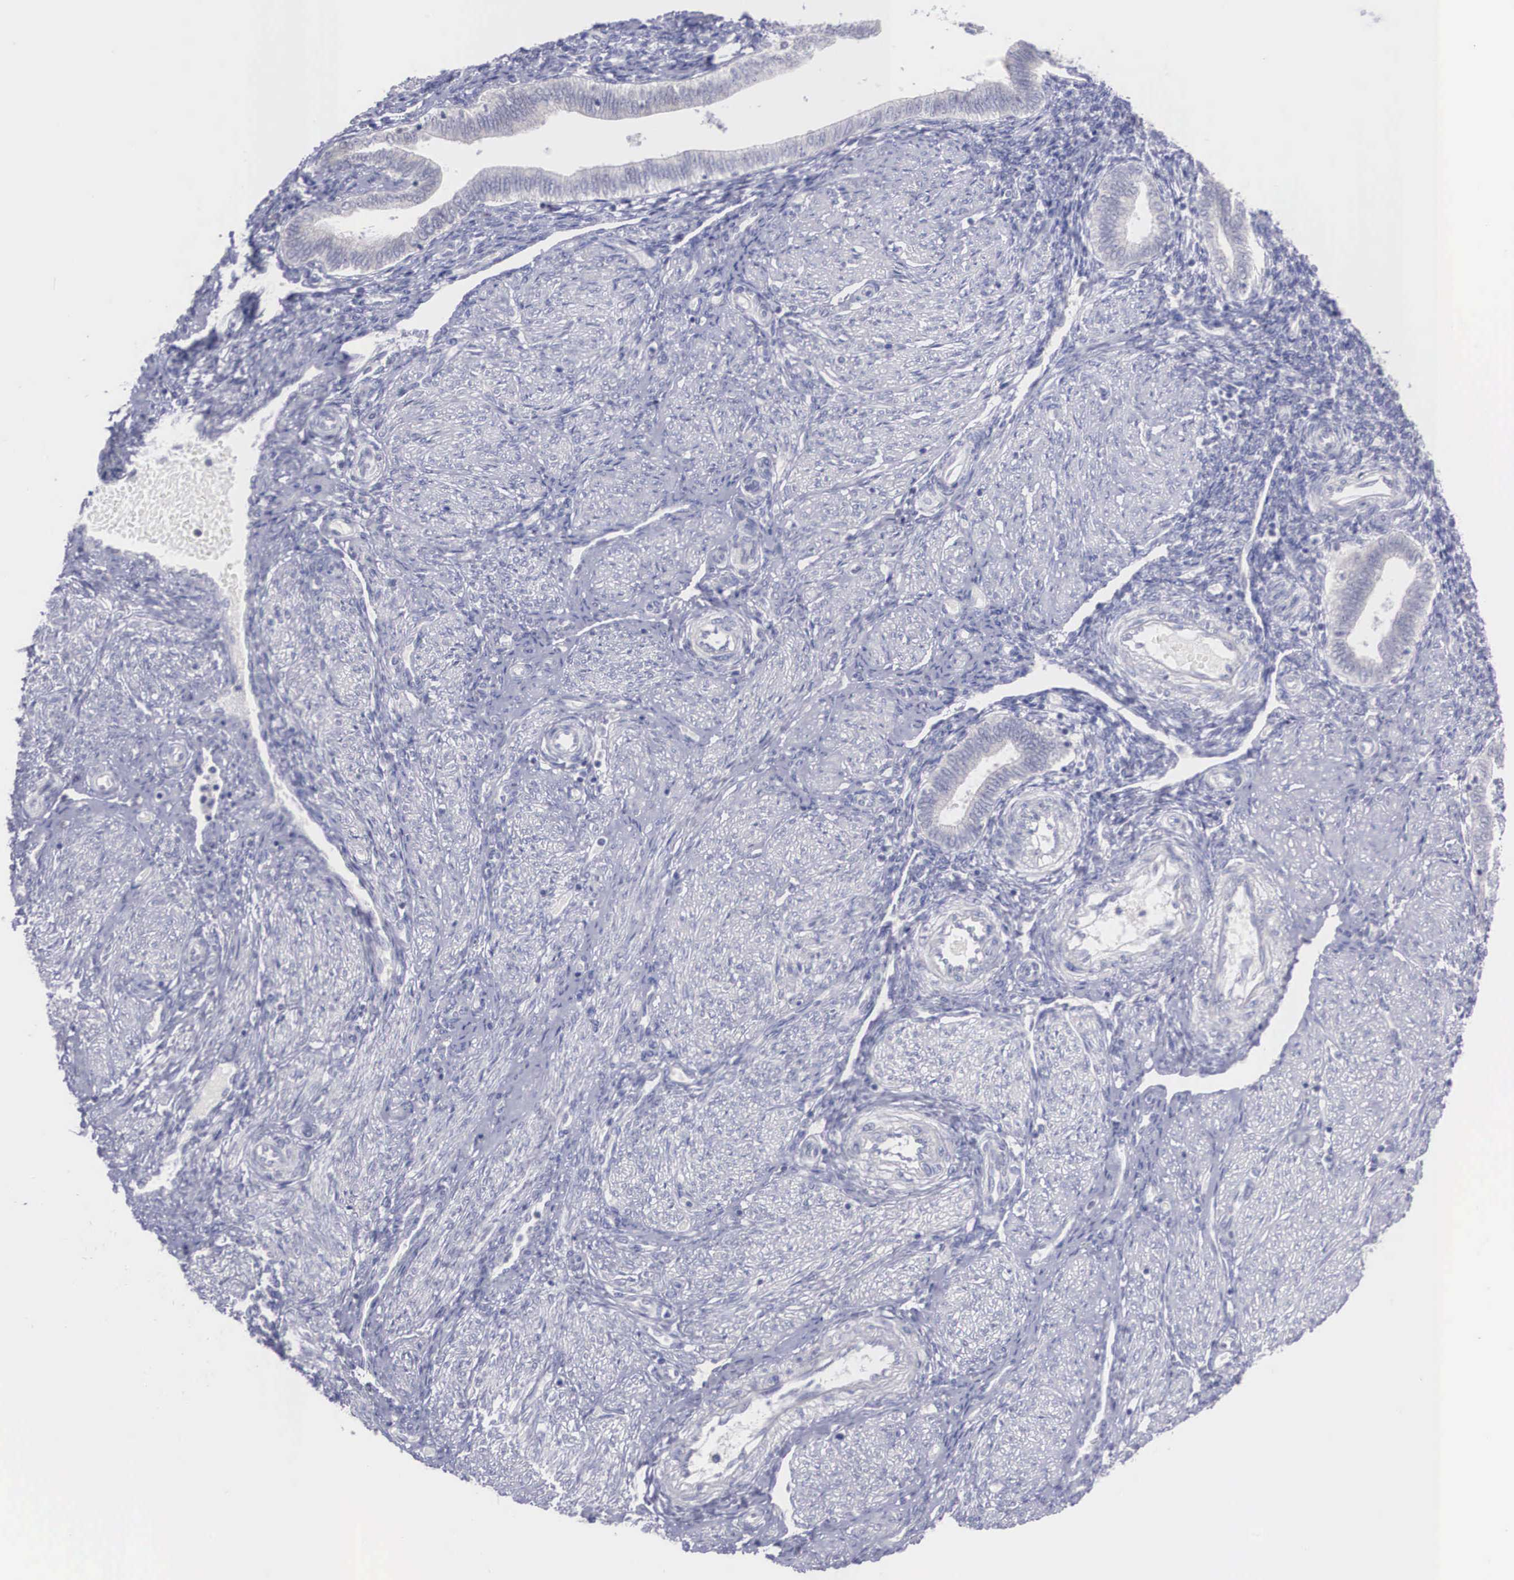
{"staining": {"intensity": "negative", "quantity": "none", "location": "none"}, "tissue": "endometrium", "cell_type": "Cells in endometrial stroma", "image_type": "normal", "snomed": [{"axis": "morphology", "description": "Normal tissue, NOS"}, {"axis": "topography", "description": "Endometrium"}], "caption": "This photomicrograph is of normal endometrium stained with immunohistochemistry (IHC) to label a protein in brown with the nuclei are counter-stained blue. There is no staining in cells in endometrial stroma.", "gene": "REPS2", "patient": {"sex": "female", "age": 36}}